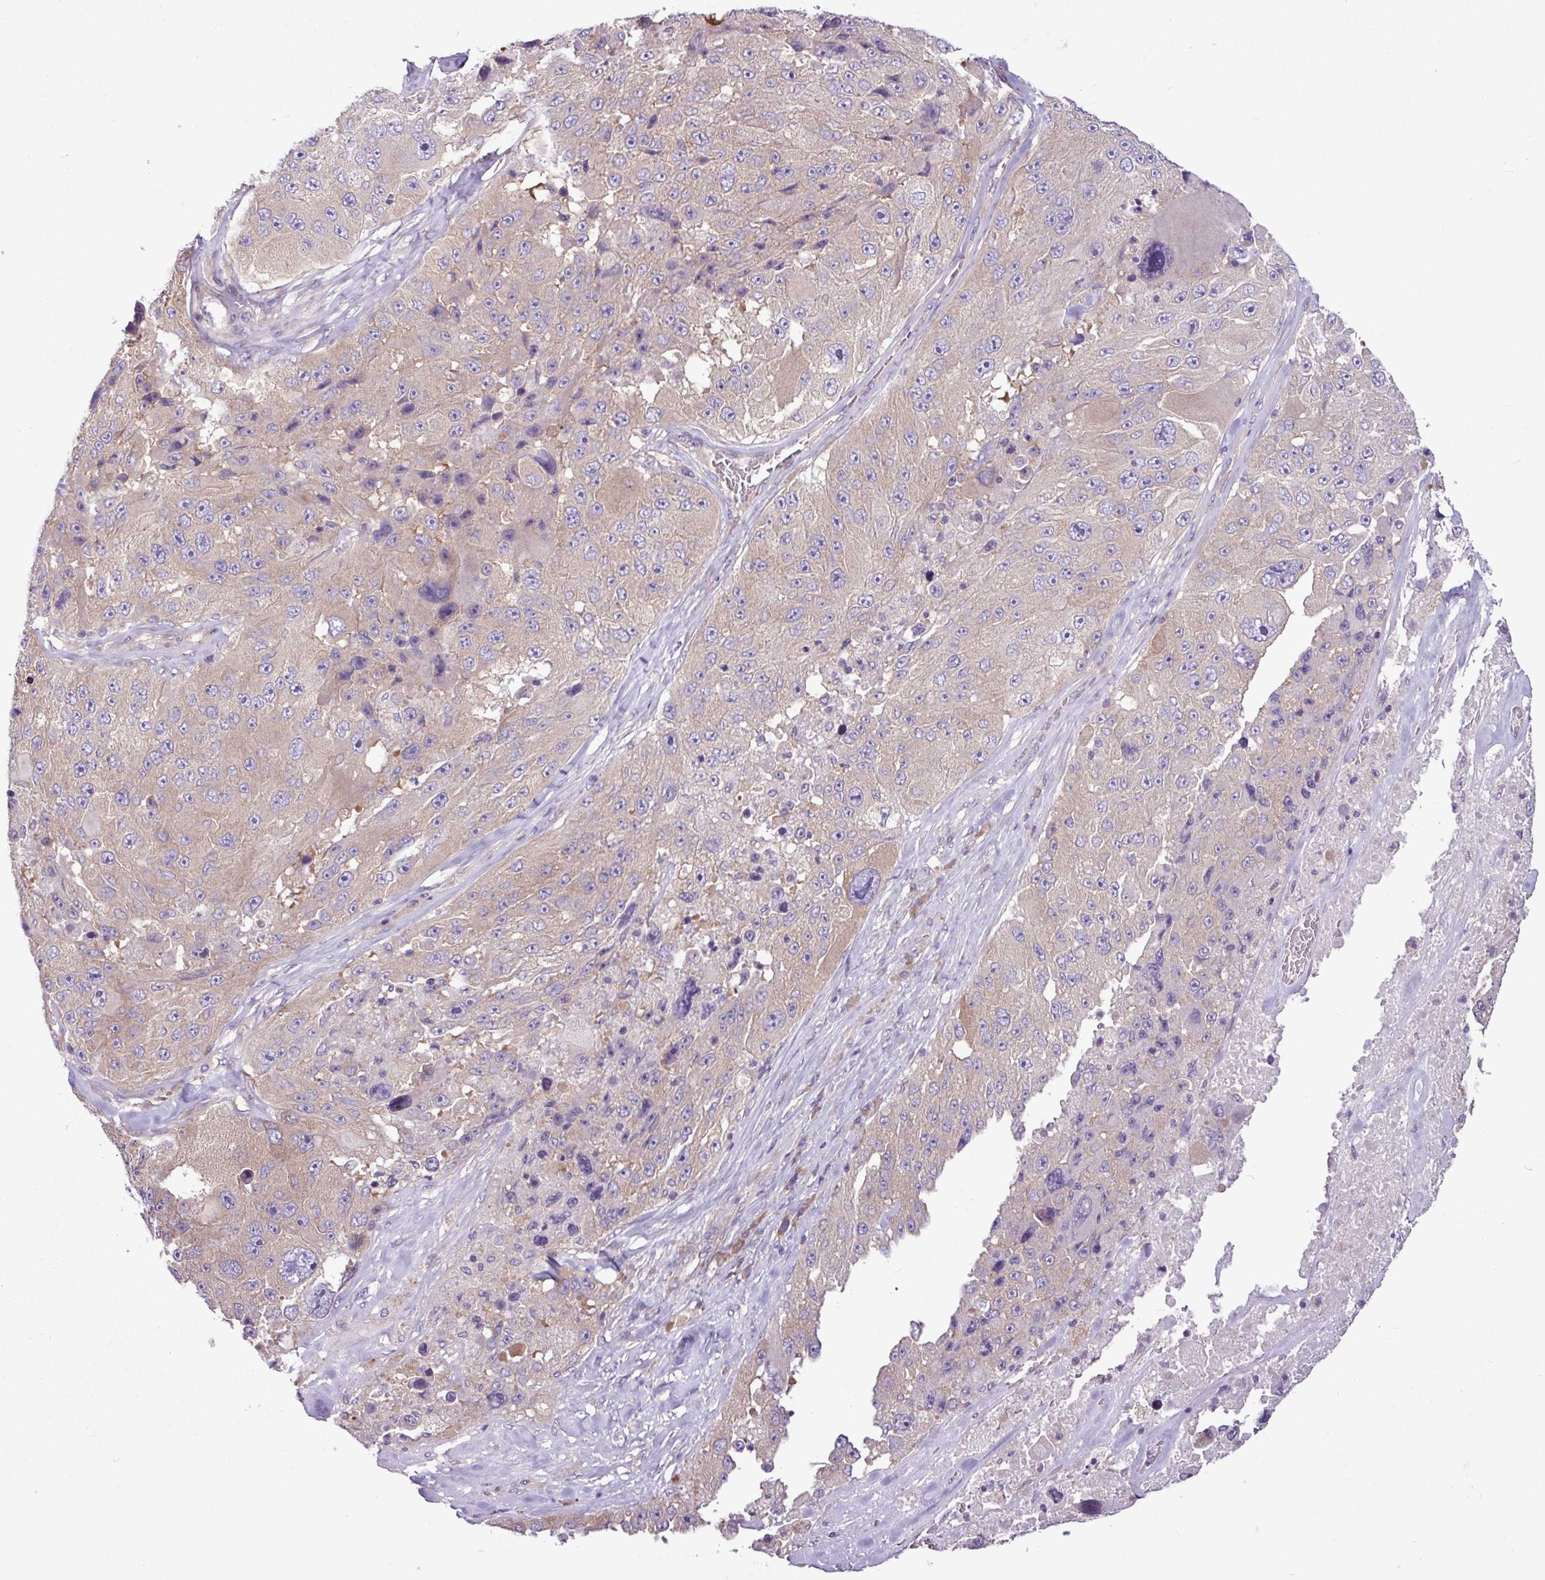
{"staining": {"intensity": "weak", "quantity": ">75%", "location": "cytoplasmic/membranous"}, "tissue": "melanoma", "cell_type": "Tumor cells", "image_type": "cancer", "snomed": [{"axis": "morphology", "description": "Malignant melanoma, Metastatic site"}, {"axis": "topography", "description": "Lymph node"}], "caption": "Immunohistochemical staining of melanoma exhibits low levels of weak cytoplasmic/membranous protein staining in about >75% of tumor cells.", "gene": "MROH2A", "patient": {"sex": "male", "age": 62}}